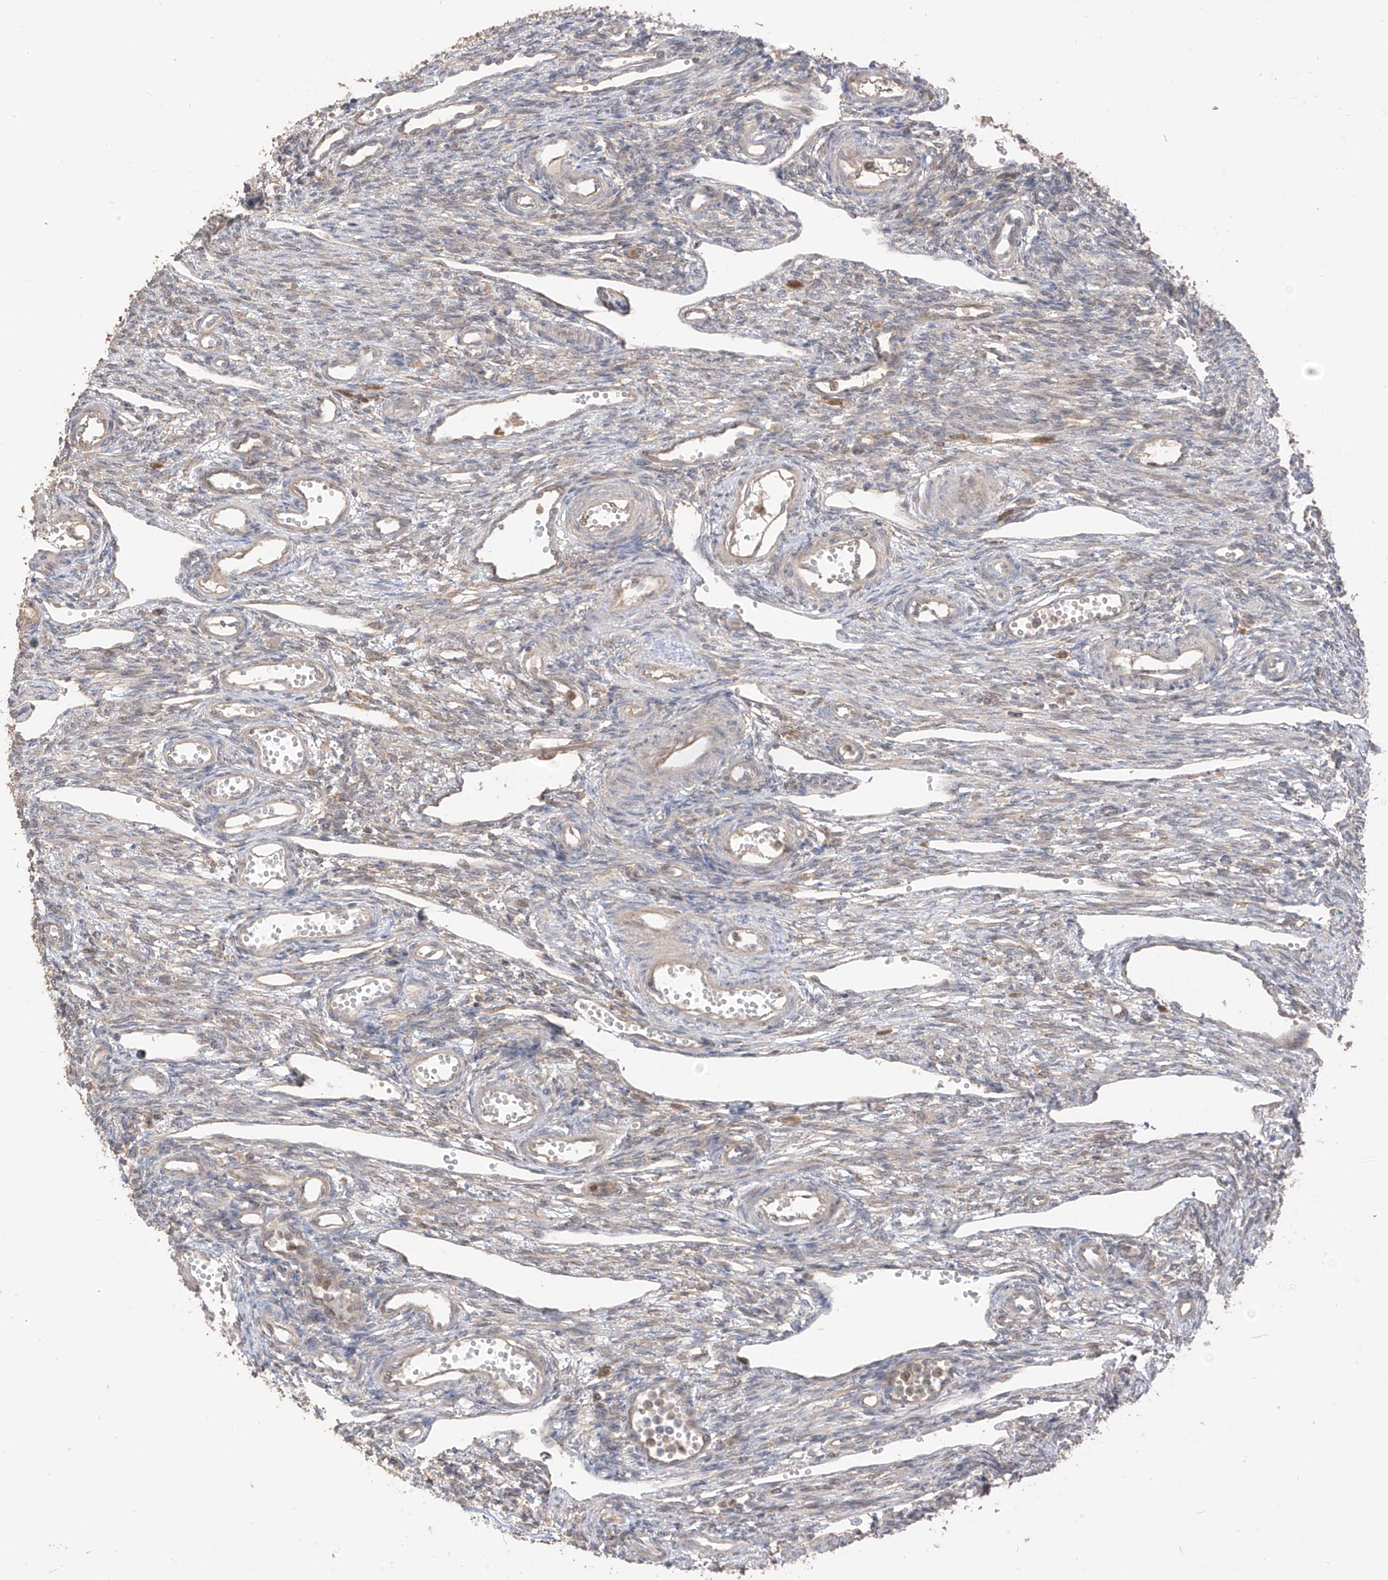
{"staining": {"intensity": "negative", "quantity": "none", "location": "none"}, "tissue": "ovary", "cell_type": "Ovarian stroma cells", "image_type": "normal", "snomed": [{"axis": "morphology", "description": "Normal tissue, NOS"}, {"axis": "morphology", "description": "Cyst, NOS"}, {"axis": "topography", "description": "Ovary"}], "caption": "Histopathology image shows no significant protein staining in ovarian stroma cells of normal ovary.", "gene": "COLGALT2", "patient": {"sex": "female", "age": 33}}